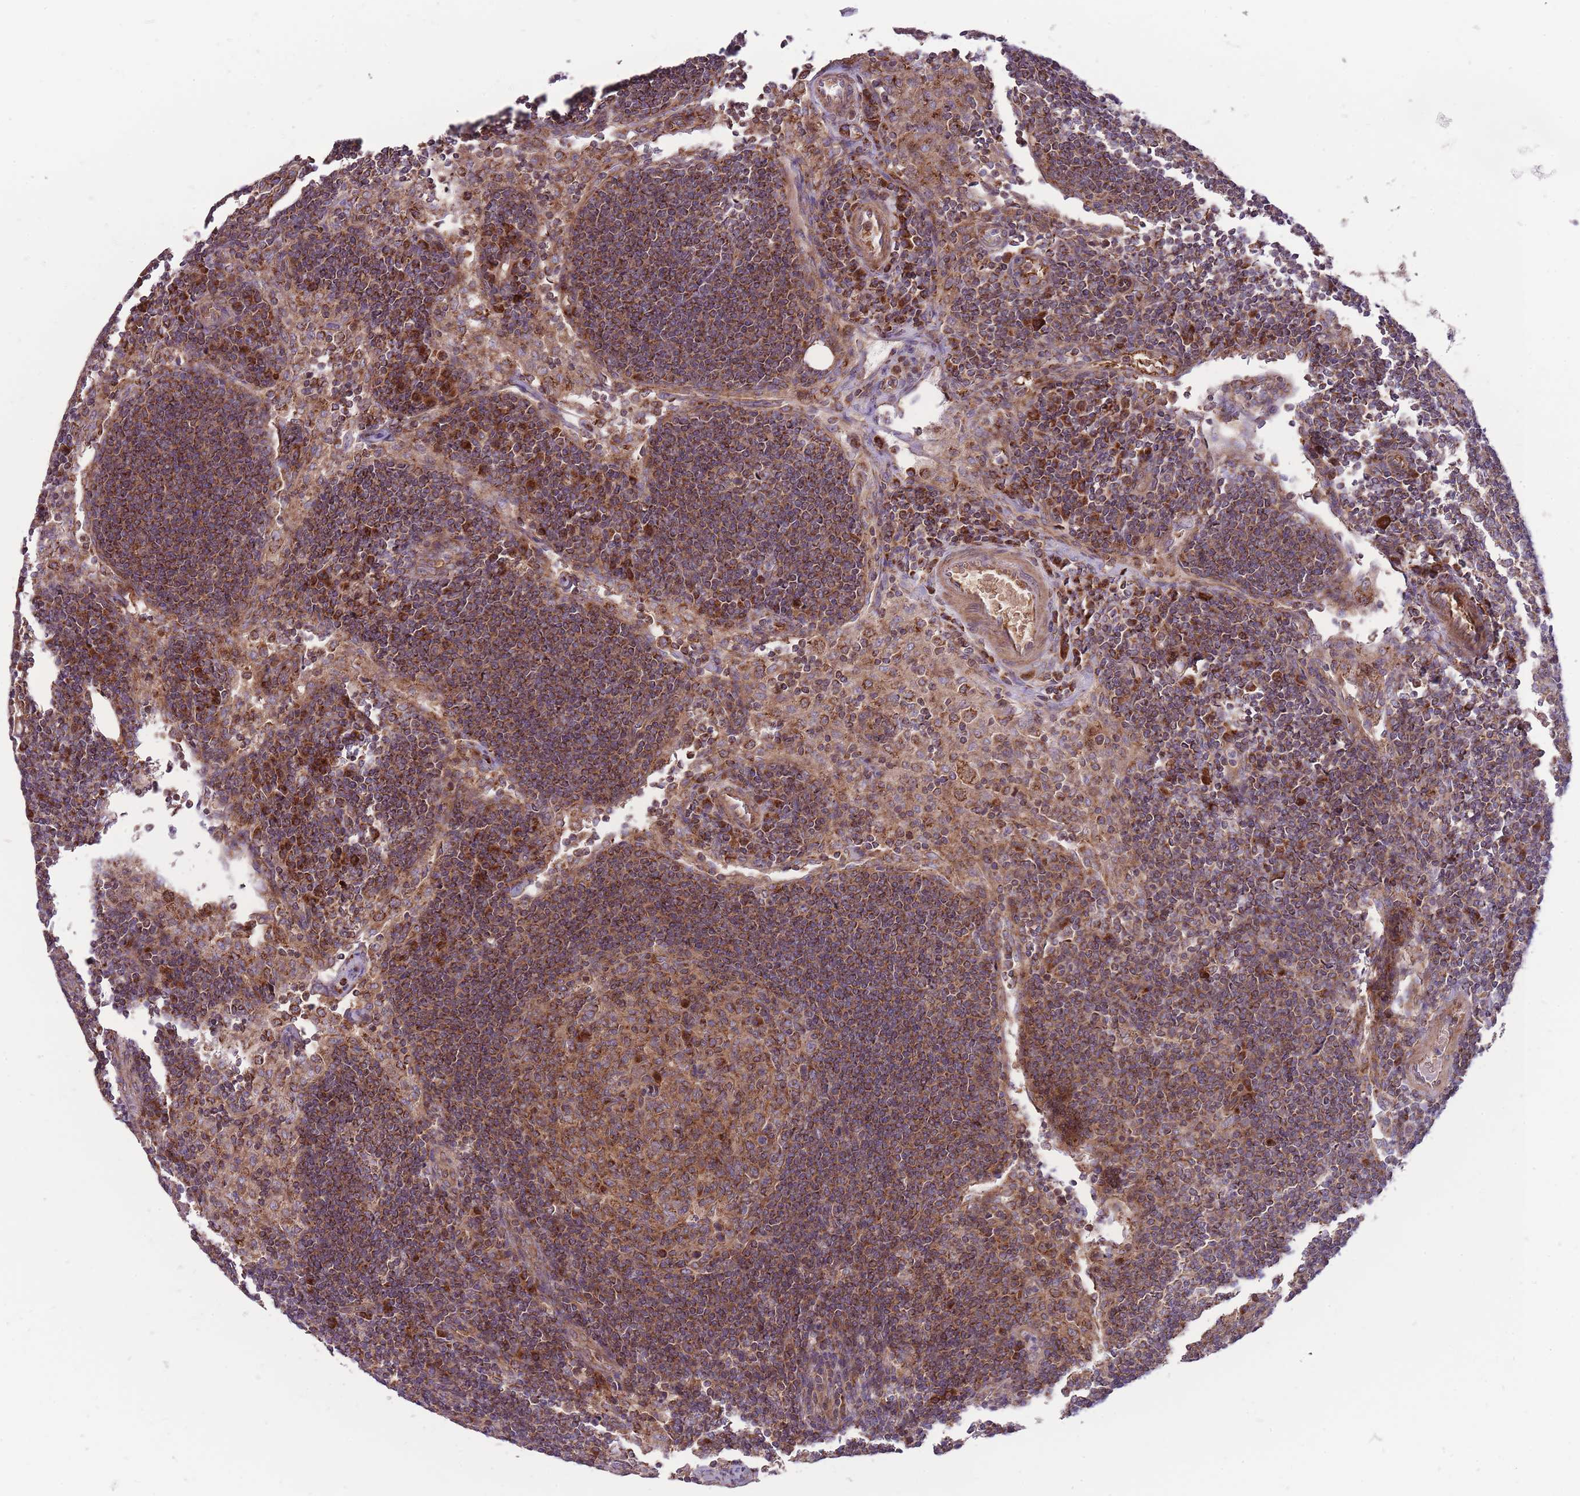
{"staining": {"intensity": "moderate", "quantity": ">75%", "location": "cytoplasmic/membranous"}, "tissue": "lymph node", "cell_type": "Germinal center cells", "image_type": "normal", "snomed": [{"axis": "morphology", "description": "Normal tissue, NOS"}, {"axis": "topography", "description": "Lymph node"}], "caption": "IHC micrograph of benign human lymph node stained for a protein (brown), which demonstrates medium levels of moderate cytoplasmic/membranous positivity in approximately >75% of germinal center cells.", "gene": "ANKRD10", "patient": {"sex": "female", "age": 73}}